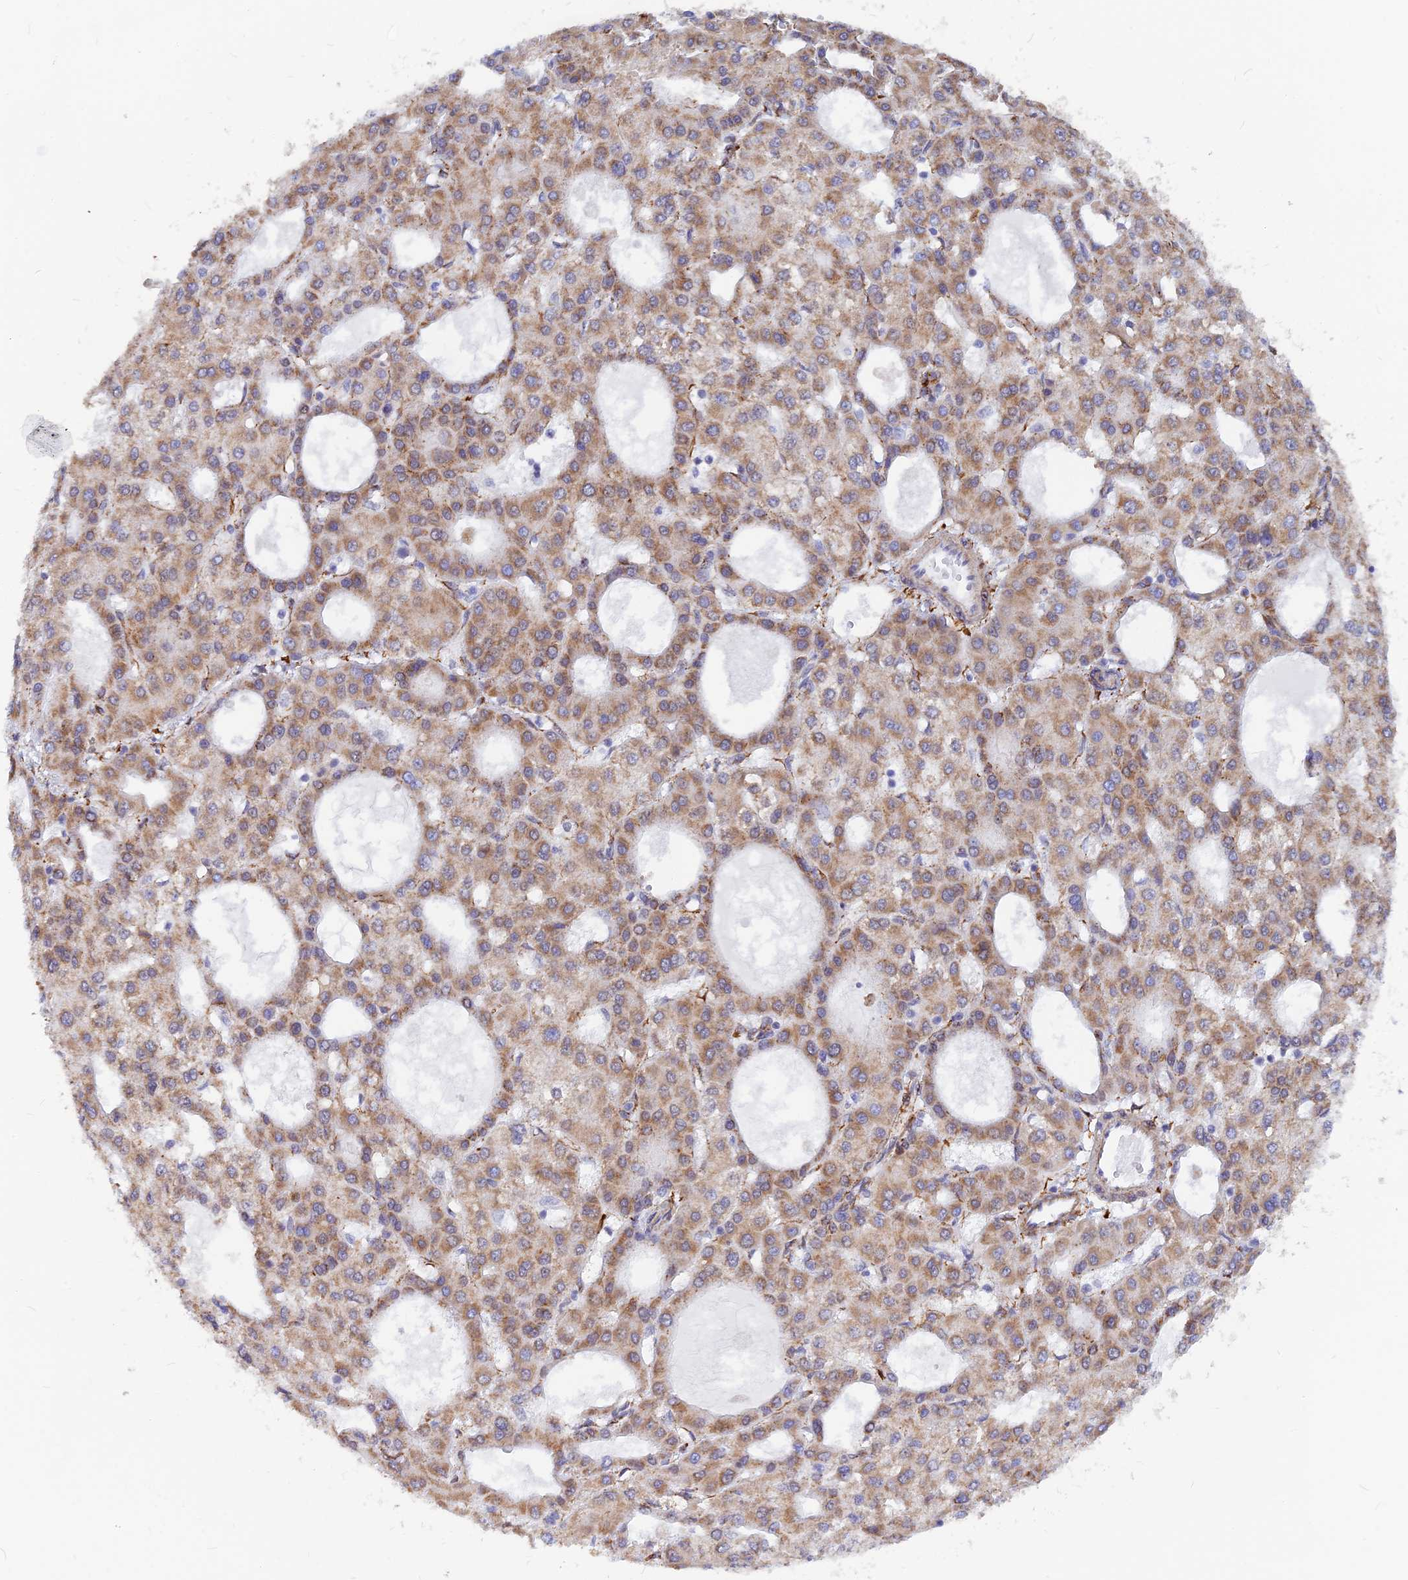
{"staining": {"intensity": "moderate", "quantity": ">75%", "location": "cytoplasmic/membranous"}, "tissue": "liver cancer", "cell_type": "Tumor cells", "image_type": "cancer", "snomed": [{"axis": "morphology", "description": "Carcinoma, Hepatocellular, NOS"}, {"axis": "topography", "description": "Liver"}], "caption": "The photomicrograph demonstrates immunohistochemical staining of liver hepatocellular carcinoma. There is moderate cytoplasmic/membranous positivity is appreciated in about >75% of tumor cells.", "gene": "VSTM2L", "patient": {"sex": "male", "age": 47}}